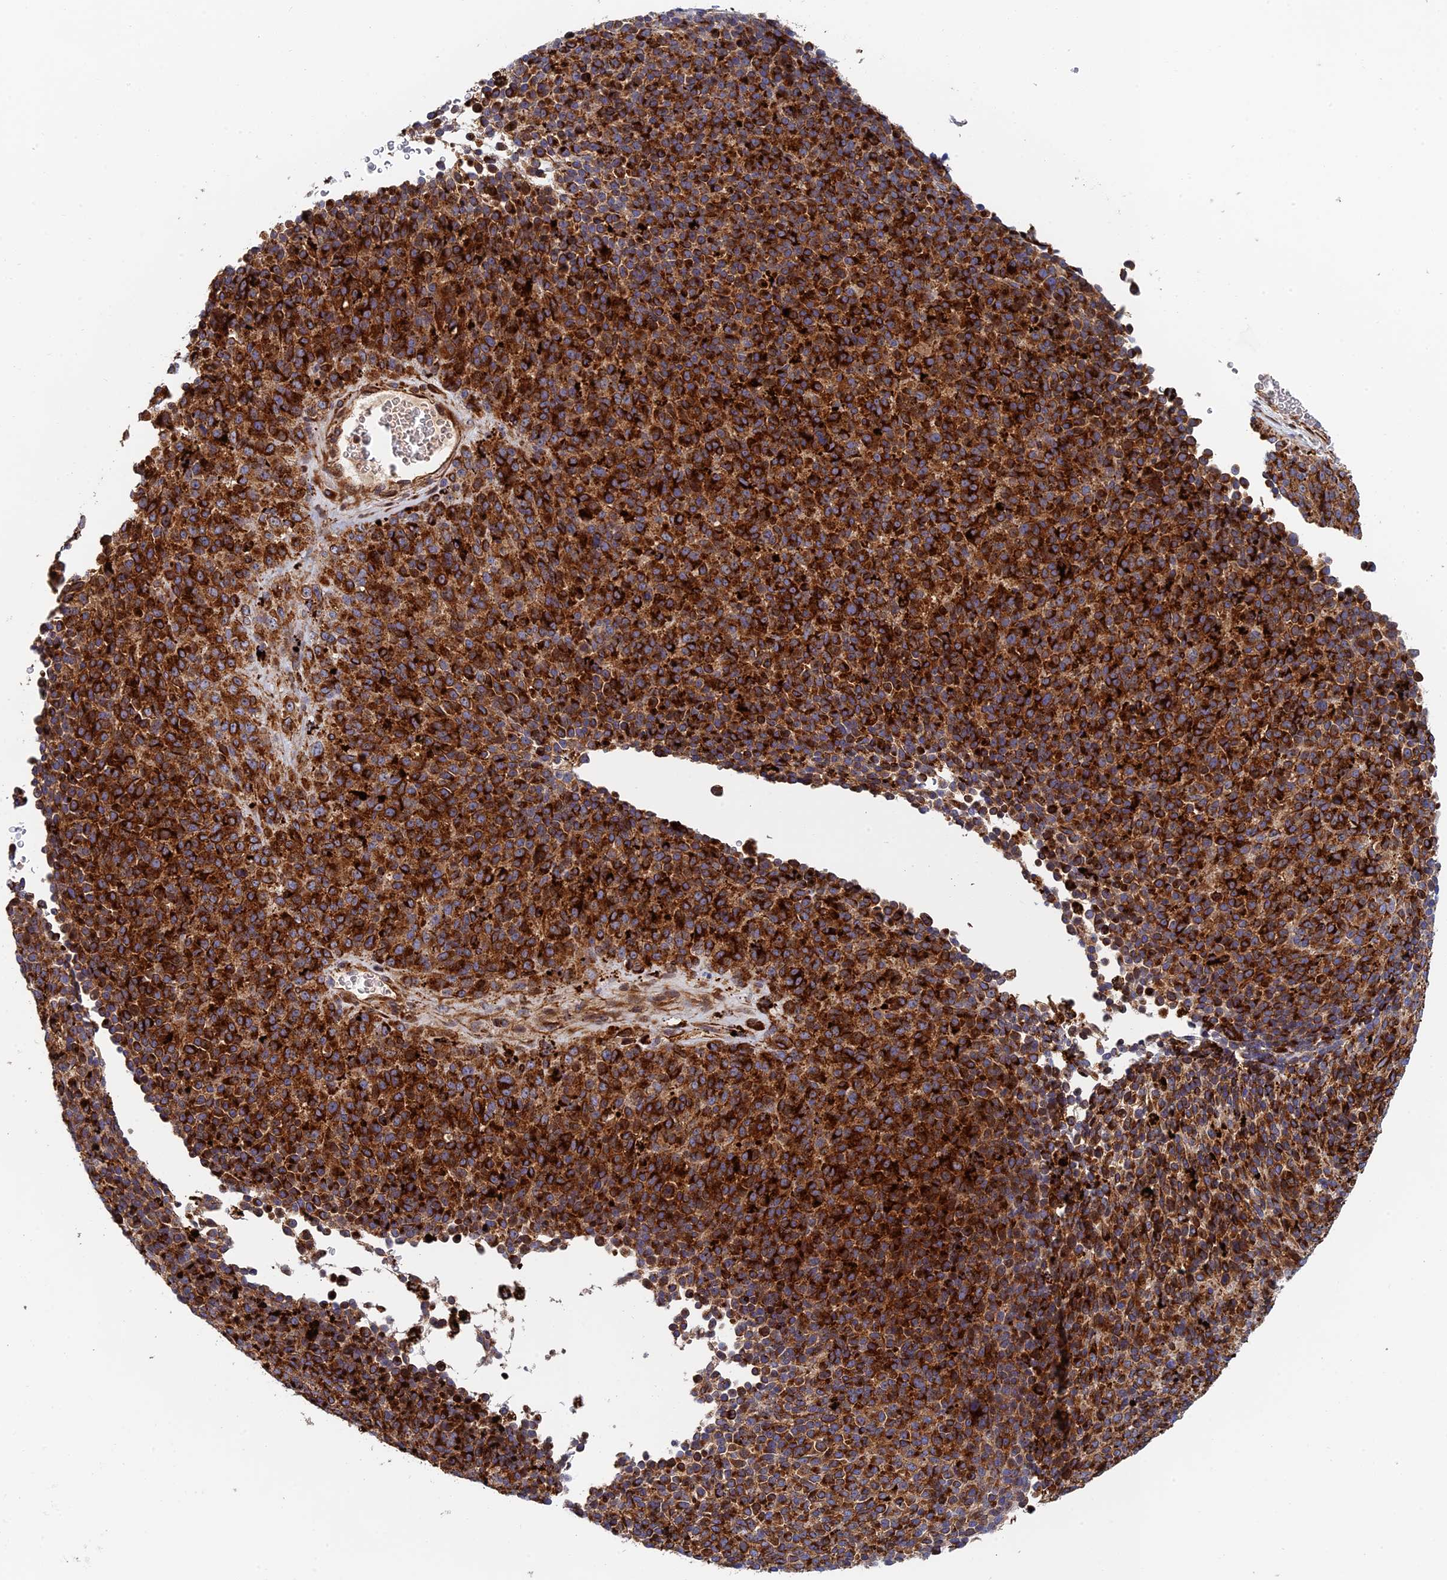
{"staining": {"intensity": "strong", "quantity": ">75%", "location": "cytoplasmic/membranous"}, "tissue": "melanoma", "cell_type": "Tumor cells", "image_type": "cancer", "snomed": [{"axis": "morphology", "description": "Malignant melanoma, Metastatic site"}, {"axis": "topography", "description": "Brain"}], "caption": "The immunohistochemical stain labels strong cytoplasmic/membranous positivity in tumor cells of melanoma tissue. The staining was performed using DAB (3,3'-diaminobenzidine) to visualize the protein expression in brown, while the nuclei were stained in blue with hematoxylin (Magnification: 20x).", "gene": "PPP2R3C", "patient": {"sex": "female", "age": 56}}